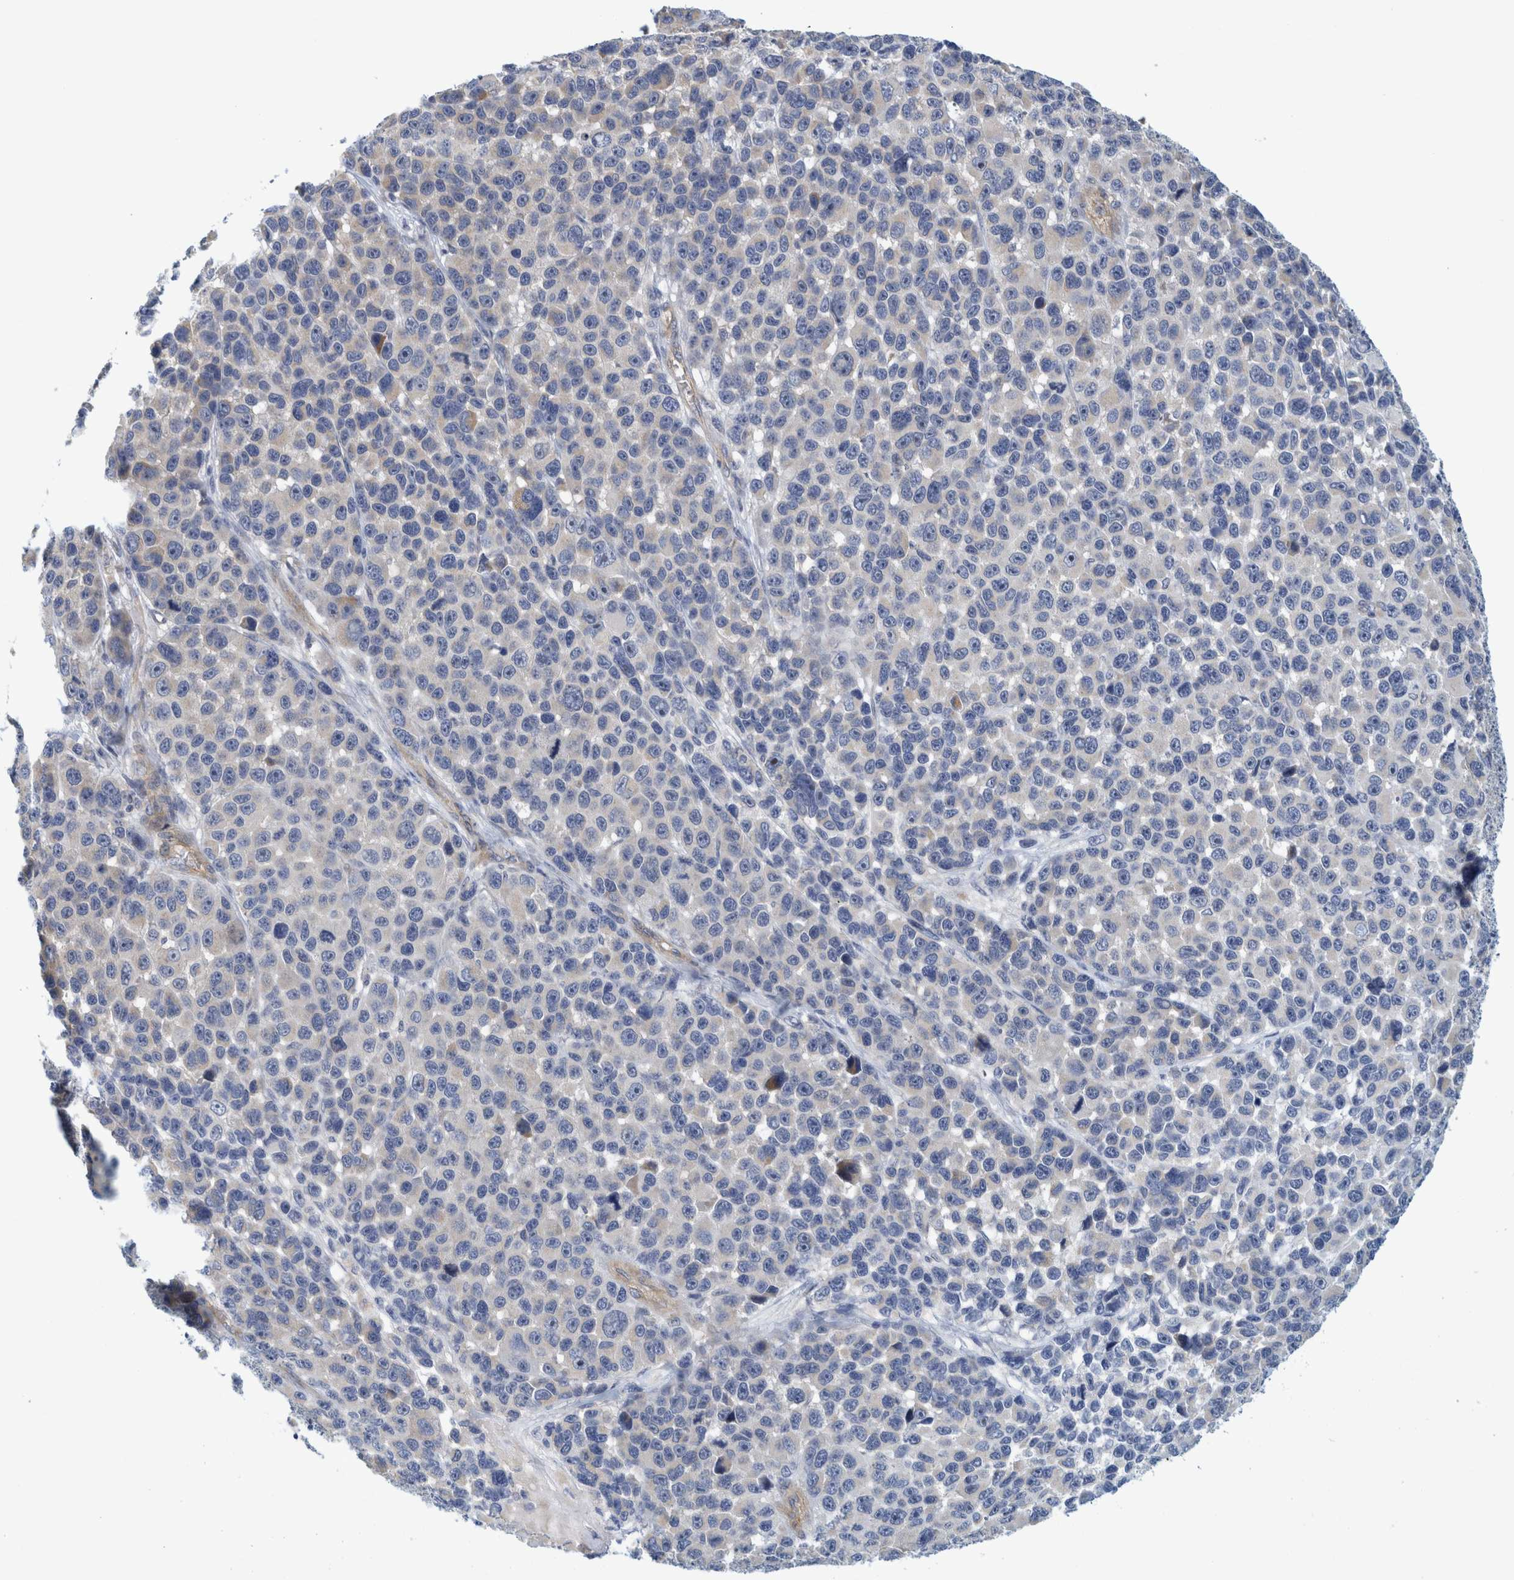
{"staining": {"intensity": "negative", "quantity": "none", "location": "none"}, "tissue": "melanoma", "cell_type": "Tumor cells", "image_type": "cancer", "snomed": [{"axis": "morphology", "description": "Malignant melanoma, NOS"}, {"axis": "topography", "description": "Skin"}], "caption": "DAB (3,3'-diaminobenzidine) immunohistochemical staining of human malignant melanoma shows no significant positivity in tumor cells.", "gene": "ZNF324B", "patient": {"sex": "male", "age": 53}}